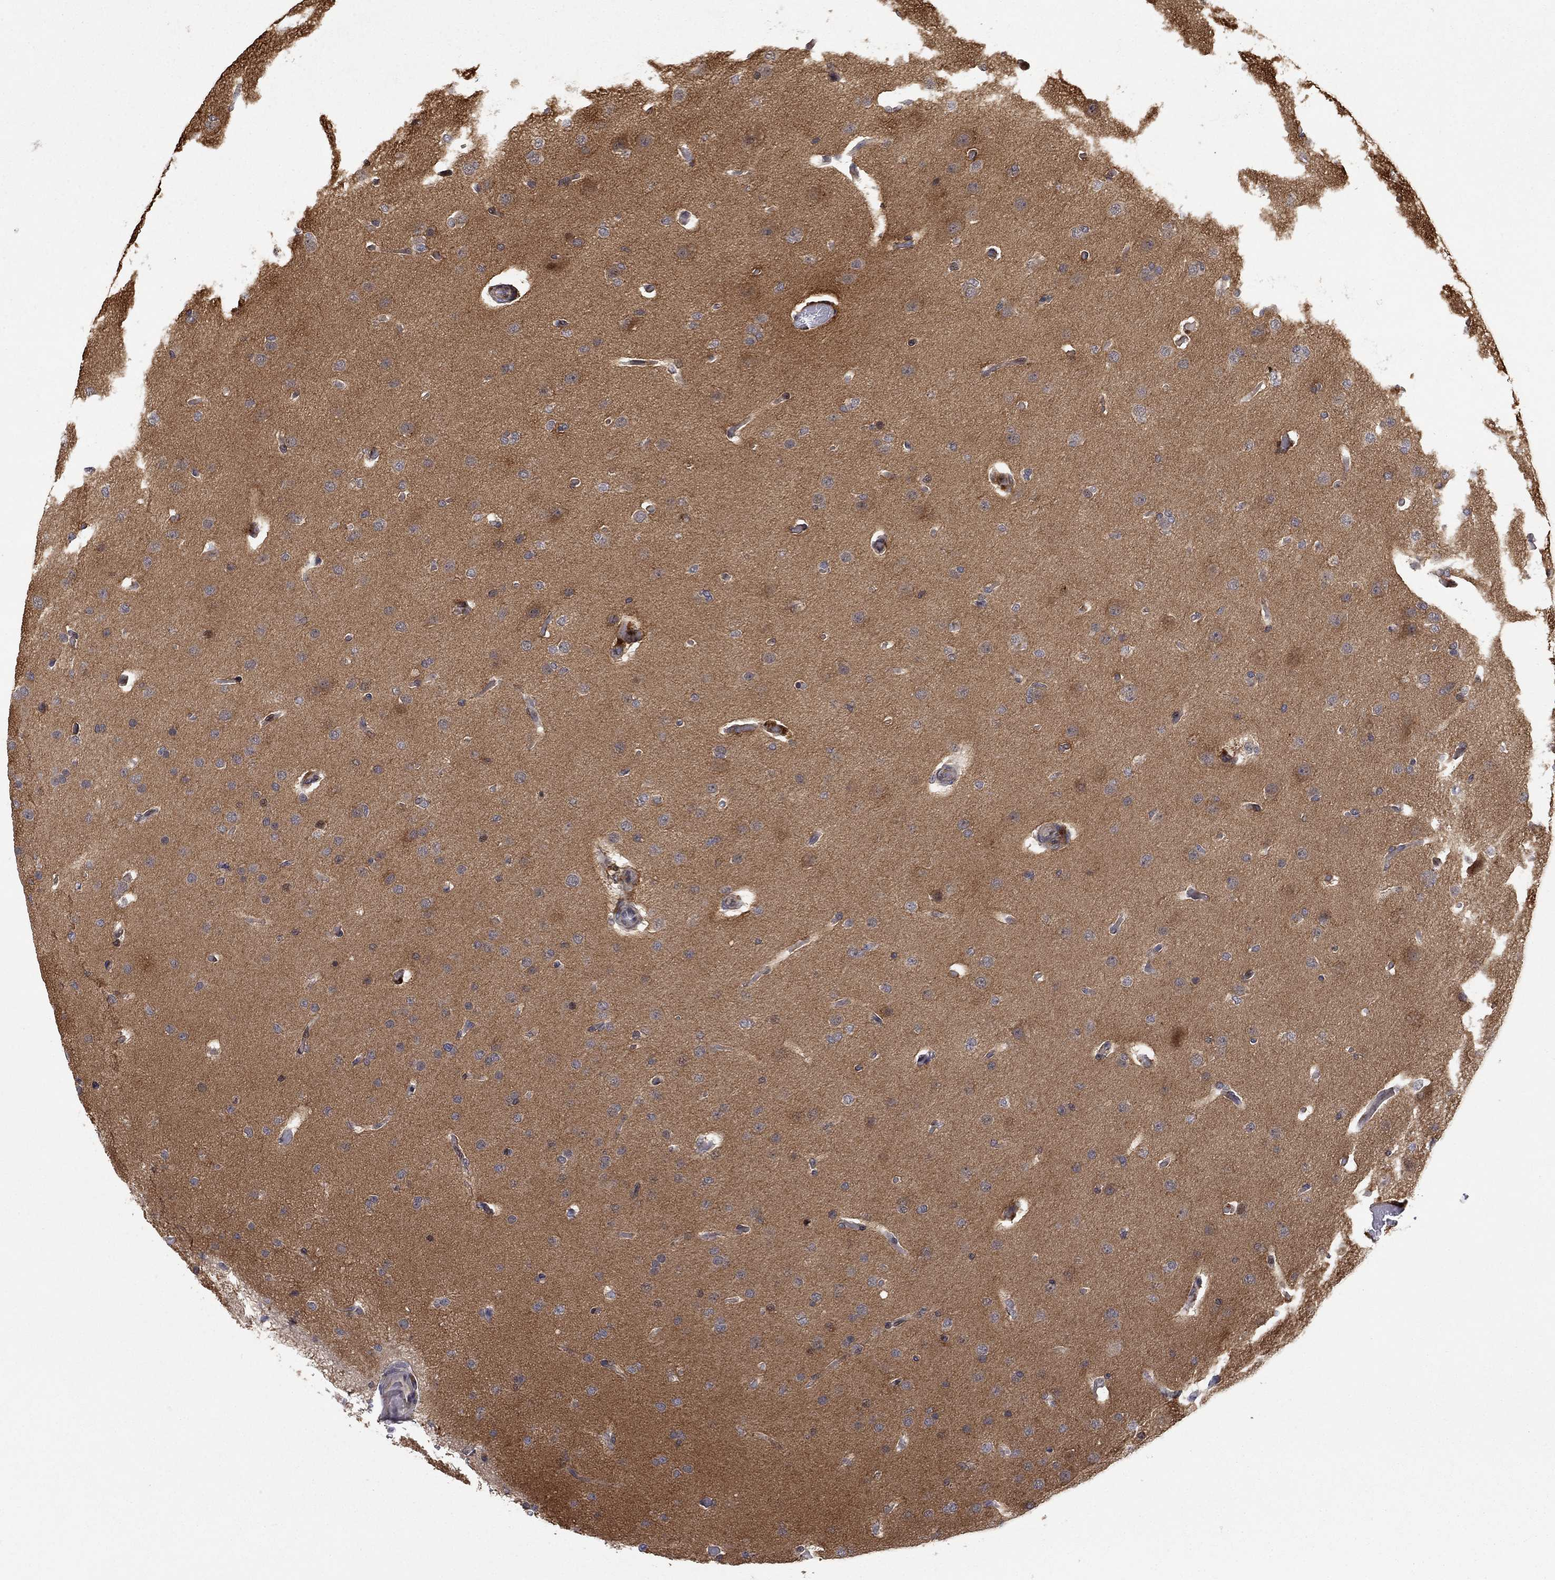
{"staining": {"intensity": "negative", "quantity": "none", "location": "none"}, "tissue": "glioma", "cell_type": "Tumor cells", "image_type": "cancer", "snomed": [{"axis": "morphology", "description": "Glioma, malignant, Low grade"}, {"axis": "topography", "description": "Brain"}], "caption": "The photomicrograph exhibits no significant positivity in tumor cells of glioma.", "gene": "LPCAT4", "patient": {"sex": "male", "age": 41}}